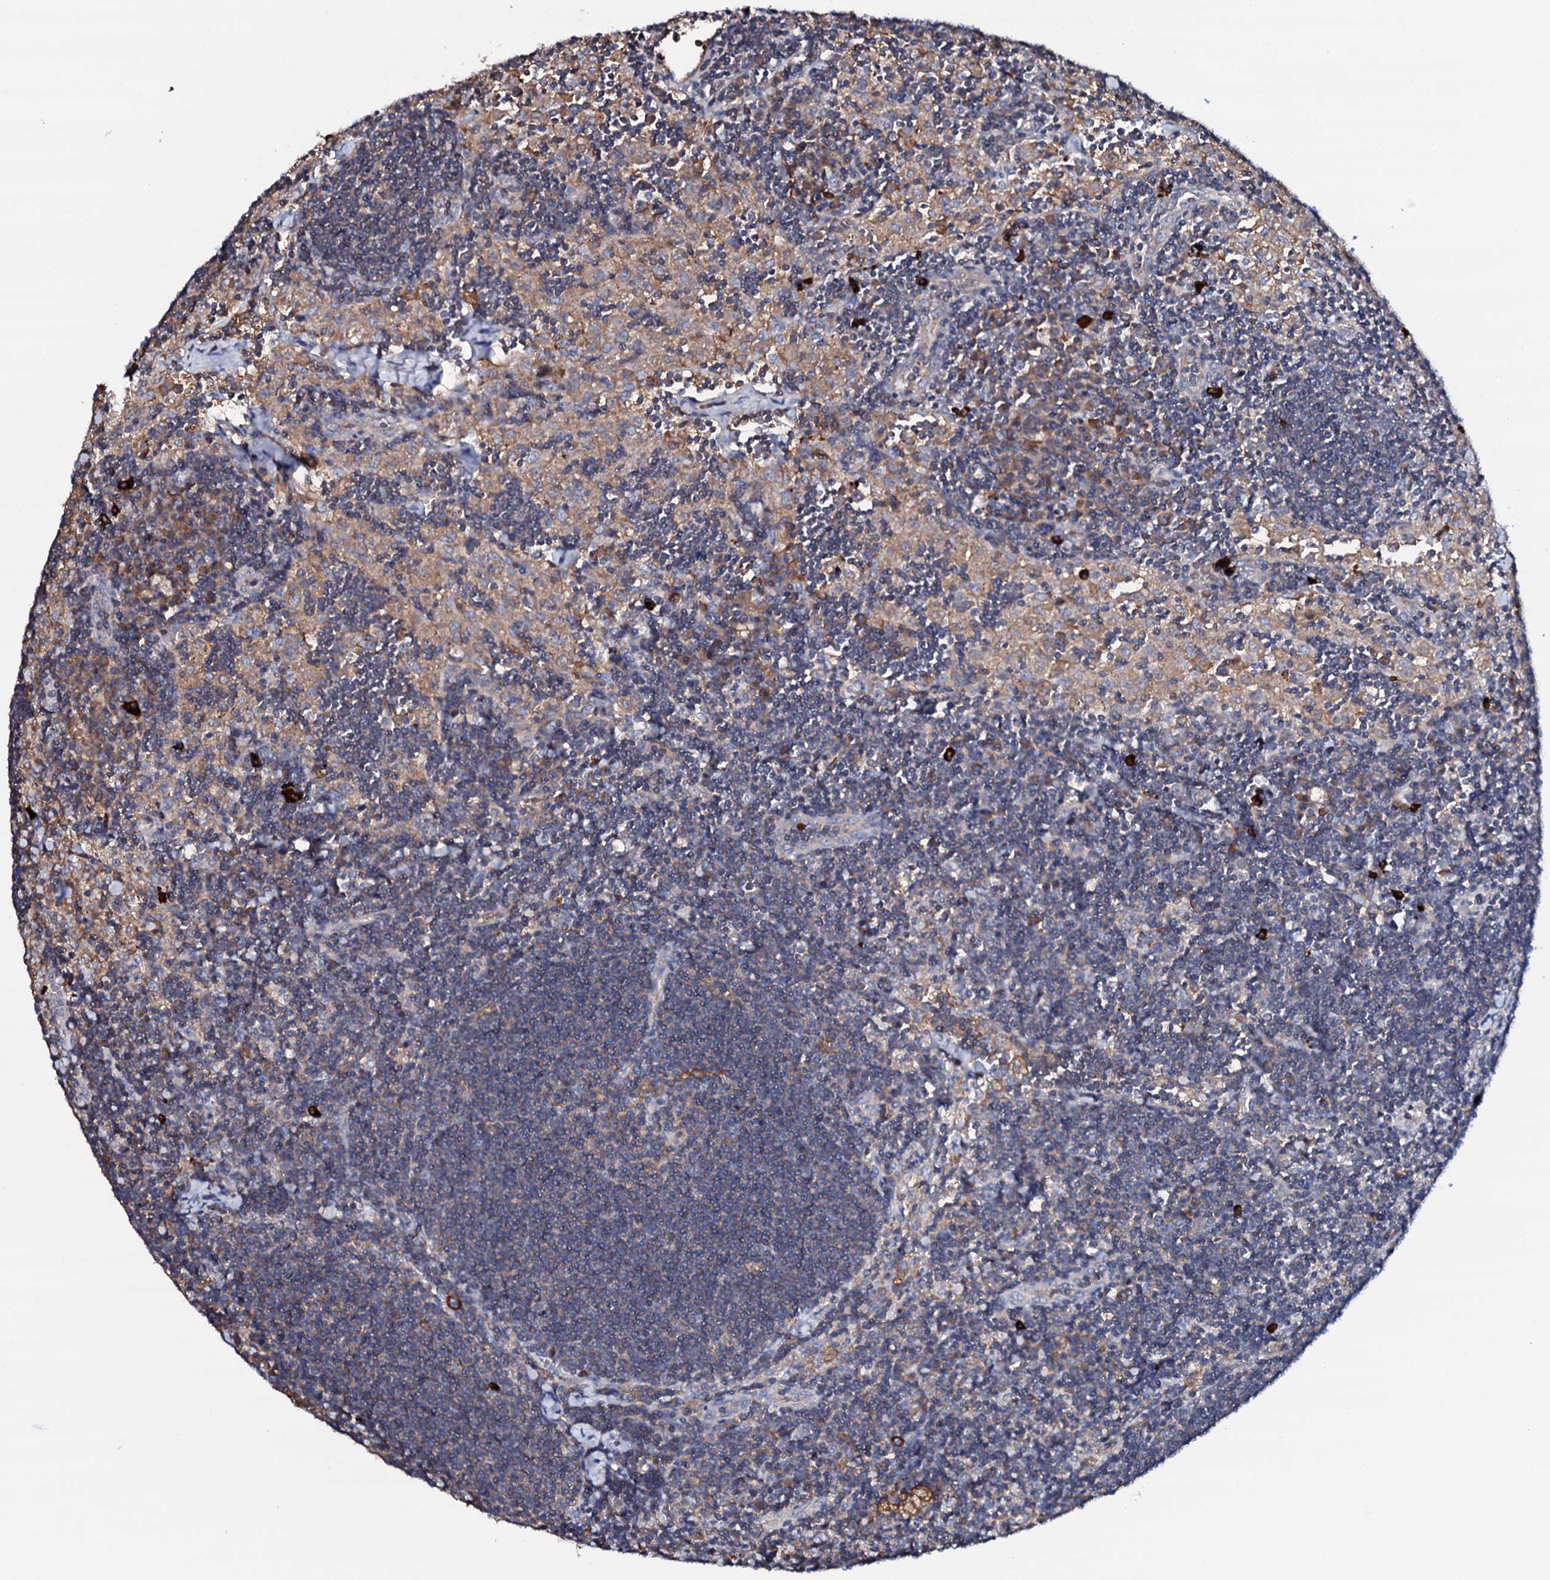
{"staining": {"intensity": "moderate", "quantity": "<25%", "location": "cytoplasmic/membranous"}, "tissue": "lymph node", "cell_type": "Germinal center cells", "image_type": "normal", "snomed": [{"axis": "morphology", "description": "Normal tissue, NOS"}, {"axis": "topography", "description": "Lymph node"}], "caption": "Protein expression analysis of benign human lymph node reveals moderate cytoplasmic/membranous expression in about <25% of germinal center cells. The staining is performed using DAB brown chromogen to label protein expression. The nuclei are counter-stained blue using hematoxylin.", "gene": "TCAF2C", "patient": {"sex": "male", "age": 24}}